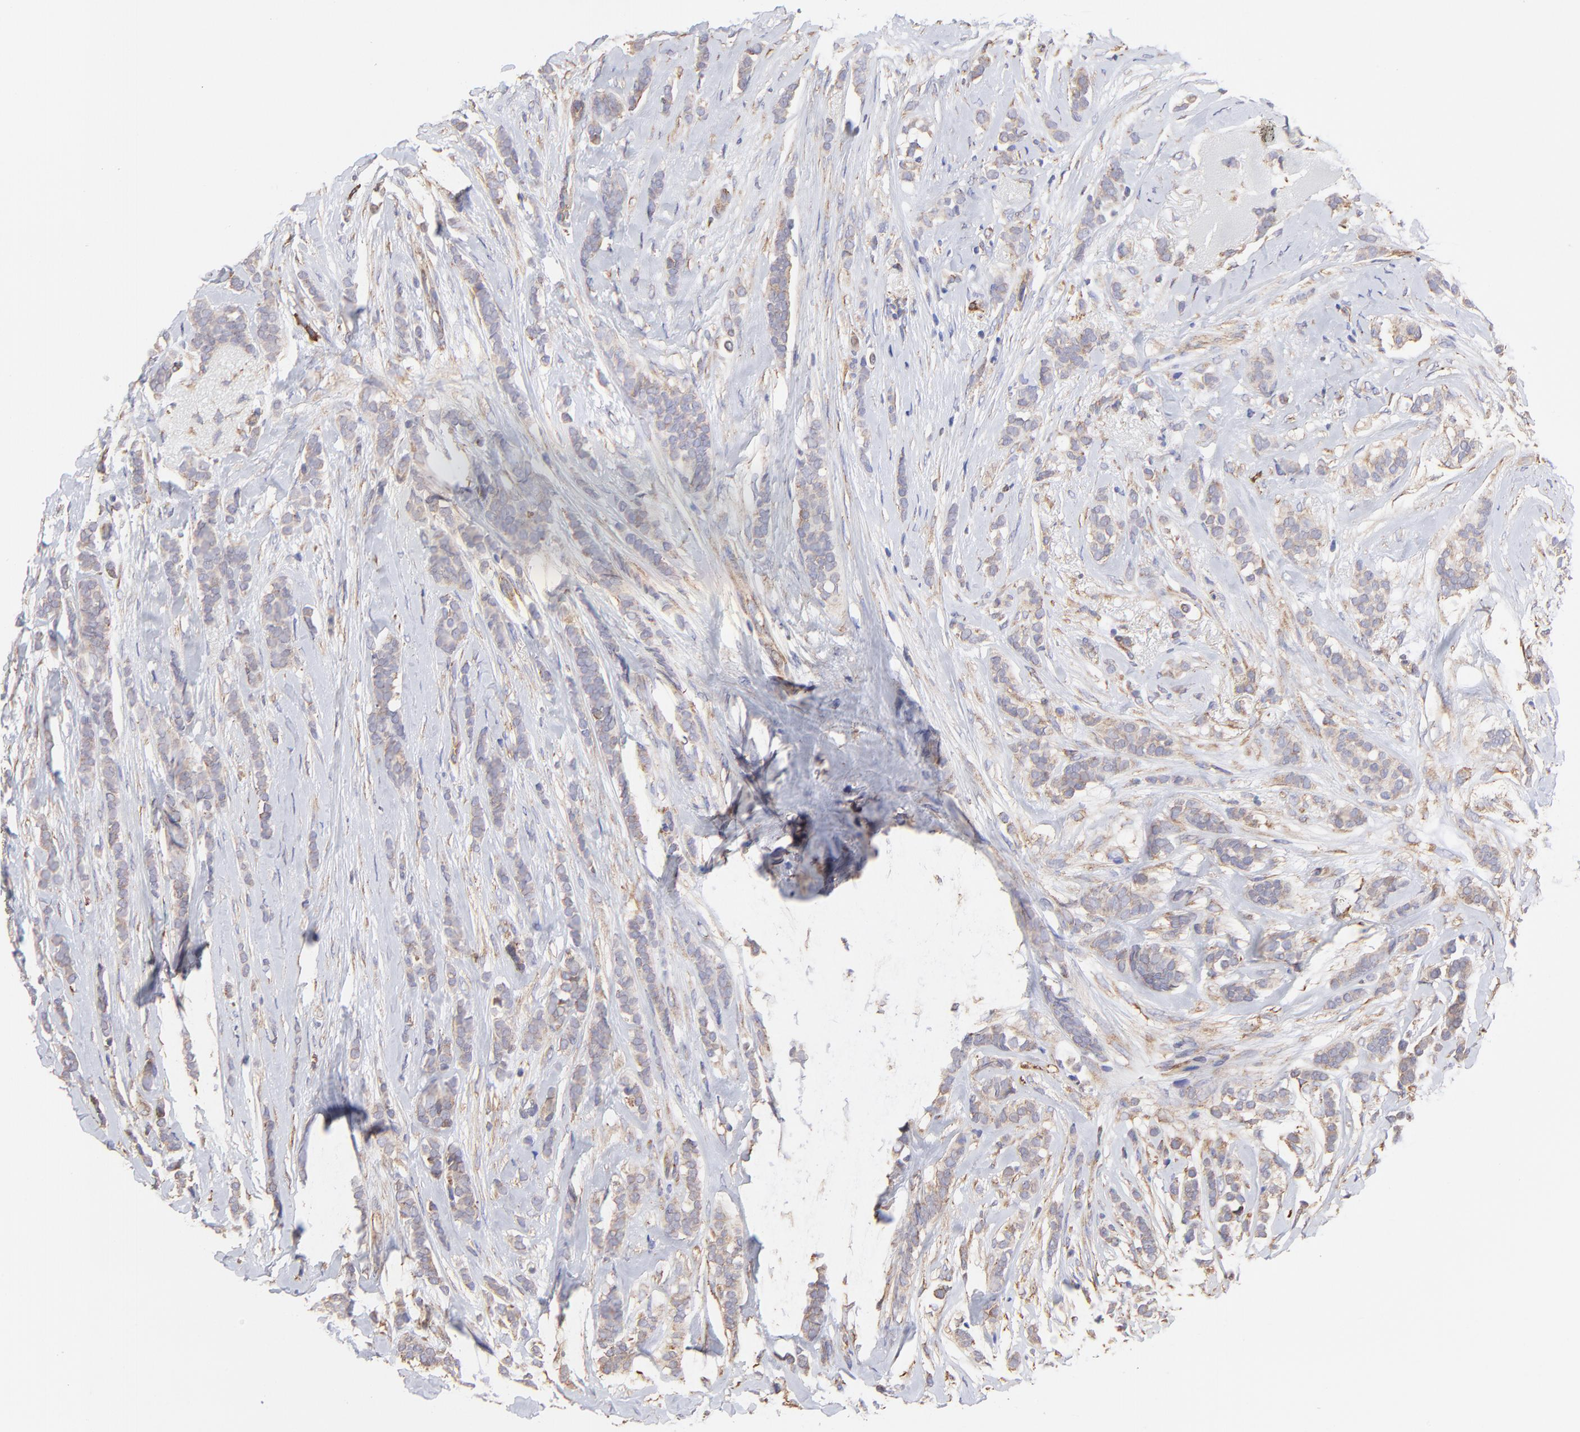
{"staining": {"intensity": "weak", "quantity": ">75%", "location": "cytoplasmic/membranous"}, "tissue": "breast cancer", "cell_type": "Tumor cells", "image_type": "cancer", "snomed": [{"axis": "morphology", "description": "Lobular carcinoma"}, {"axis": "topography", "description": "Breast"}], "caption": "This micrograph shows immunohistochemistry (IHC) staining of breast cancer (lobular carcinoma), with low weak cytoplasmic/membranous expression in about >75% of tumor cells.", "gene": "PFKM", "patient": {"sex": "female", "age": 56}}